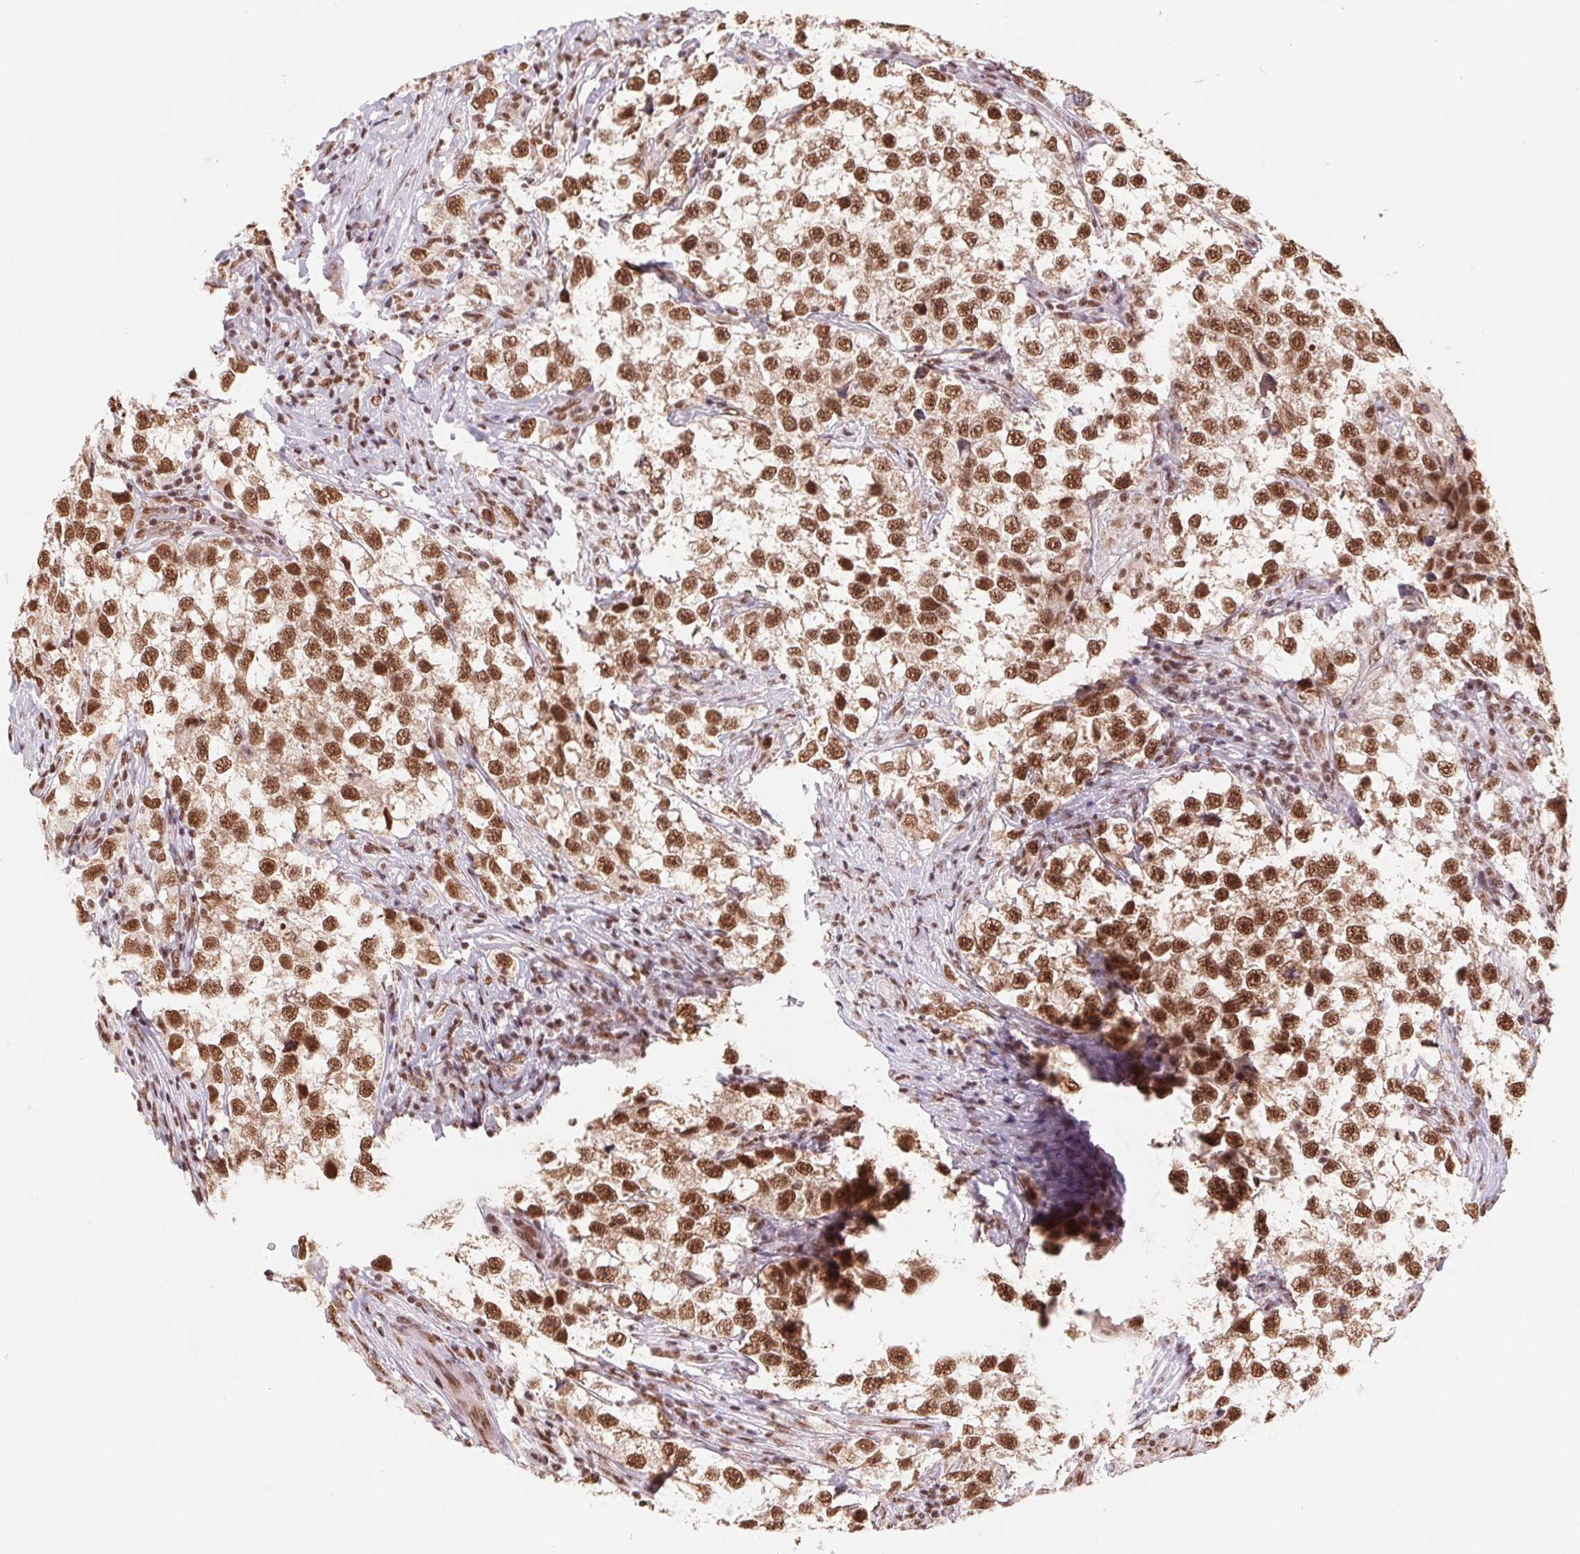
{"staining": {"intensity": "strong", "quantity": ">75%", "location": "nuclear"}, "tissue": "testis cancer", "cell_type": "Tumor cells", "image_type": "cancer", "snomed": [{"axis": "morphology", "description": "Seminoma, NOS"}, {"axis": "topography", "description": "Testis"}], "caption": "A micrograph showing strong nuclear positivity in approximately >75% of tumor cells in testis cancer, as visualized by brown immunohistochemical staining.", "gene": "SNRPG", "patient": {"sex": "male", "age": 46}}